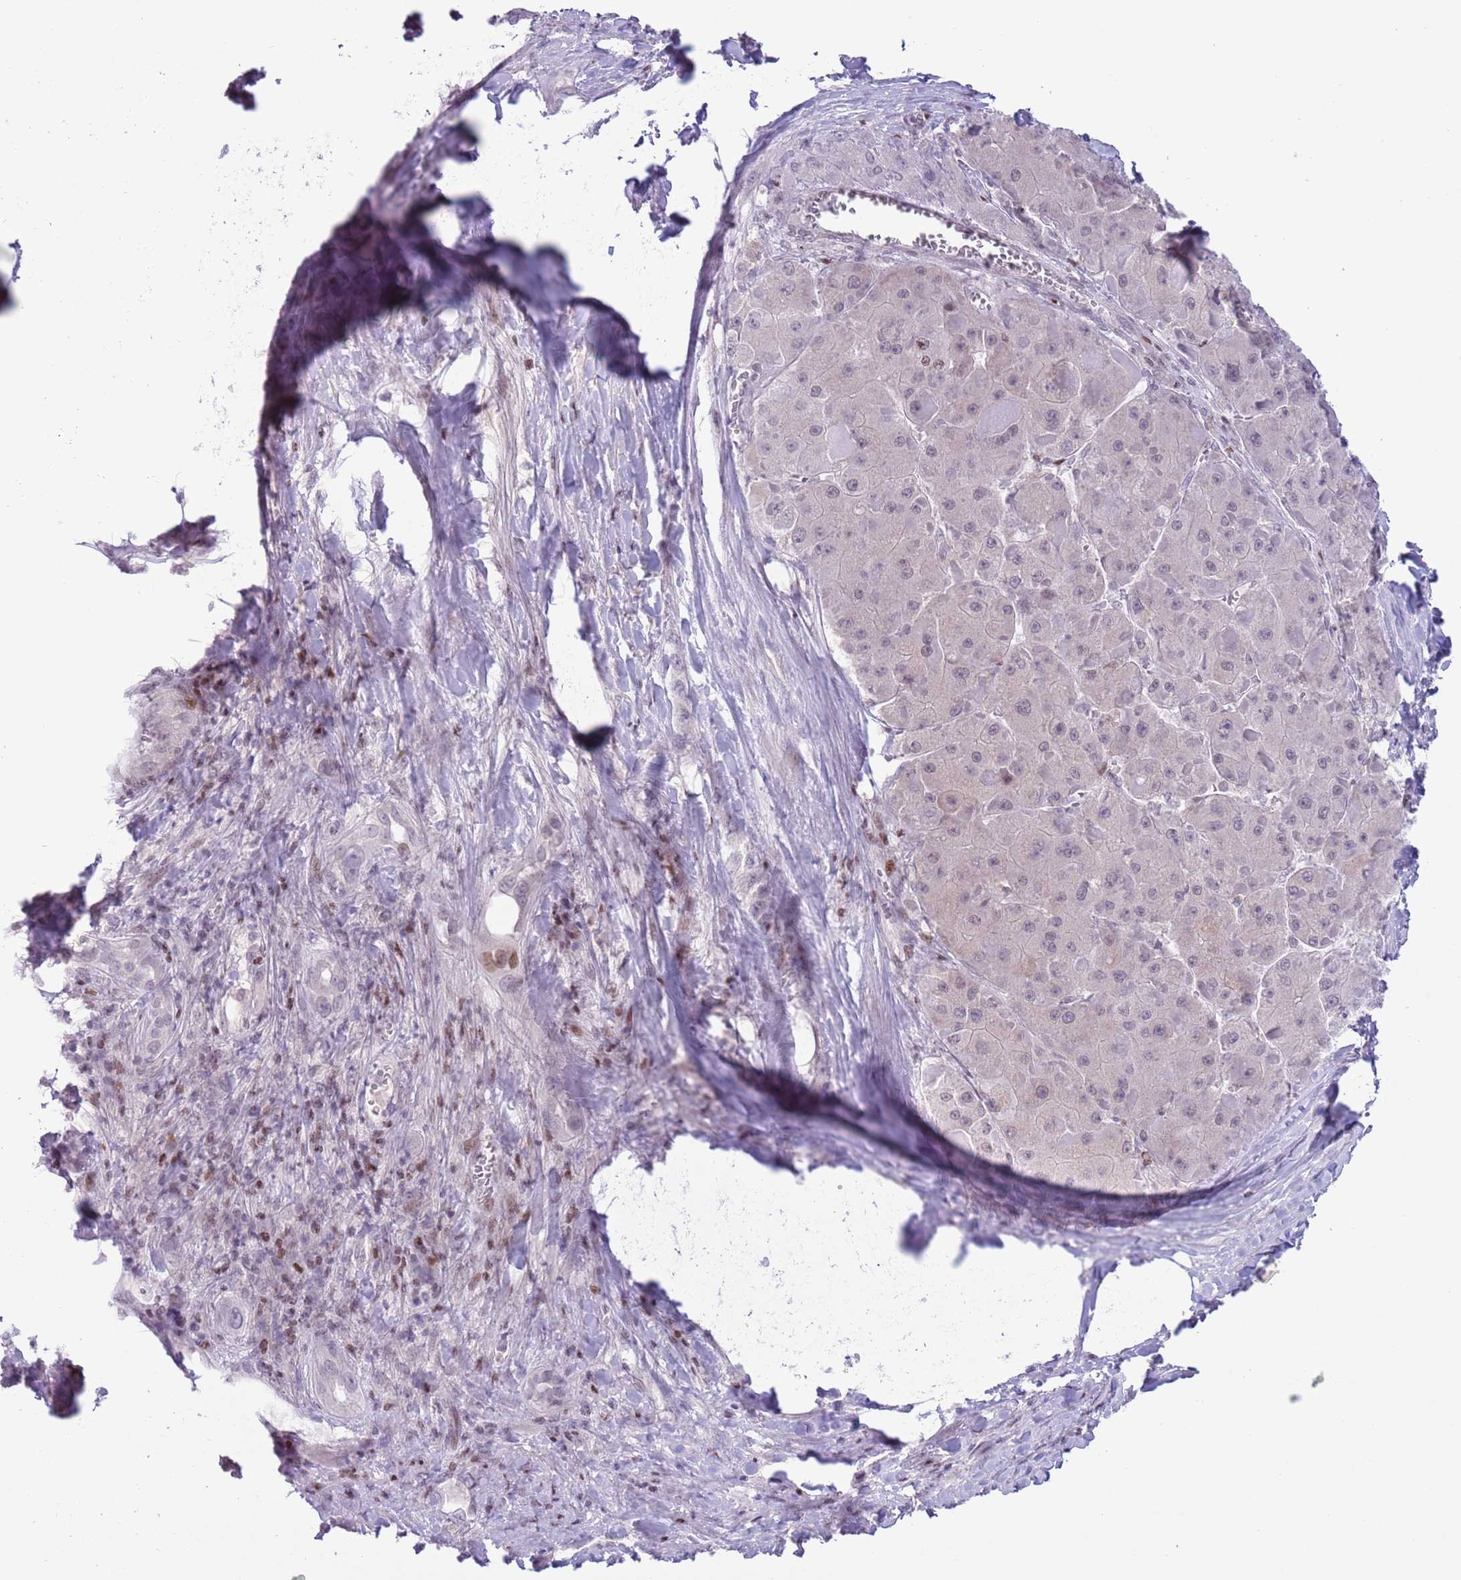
{"staining": {"intensity": "moderate", "quantity": "<25%", "location": "nuclear"}, "tissue": "liver cancer", "cell_type": "Tumor cells", "image_type": "cancer", "snomed": [{"axis": "morphology", "description": "Carcinoma, Hepatocellular, NOS"}, {"axis": "topography", "description": "Liver"}], "caption": "An image showing moderate nuclear positivity in approximately <25% of tumor cells in hepatocellular carcinoma (liver), as visualized by brown immunohistochemical staining.", "gene": "MFSD10", "patient": {"sex": "female", "age": 73}}